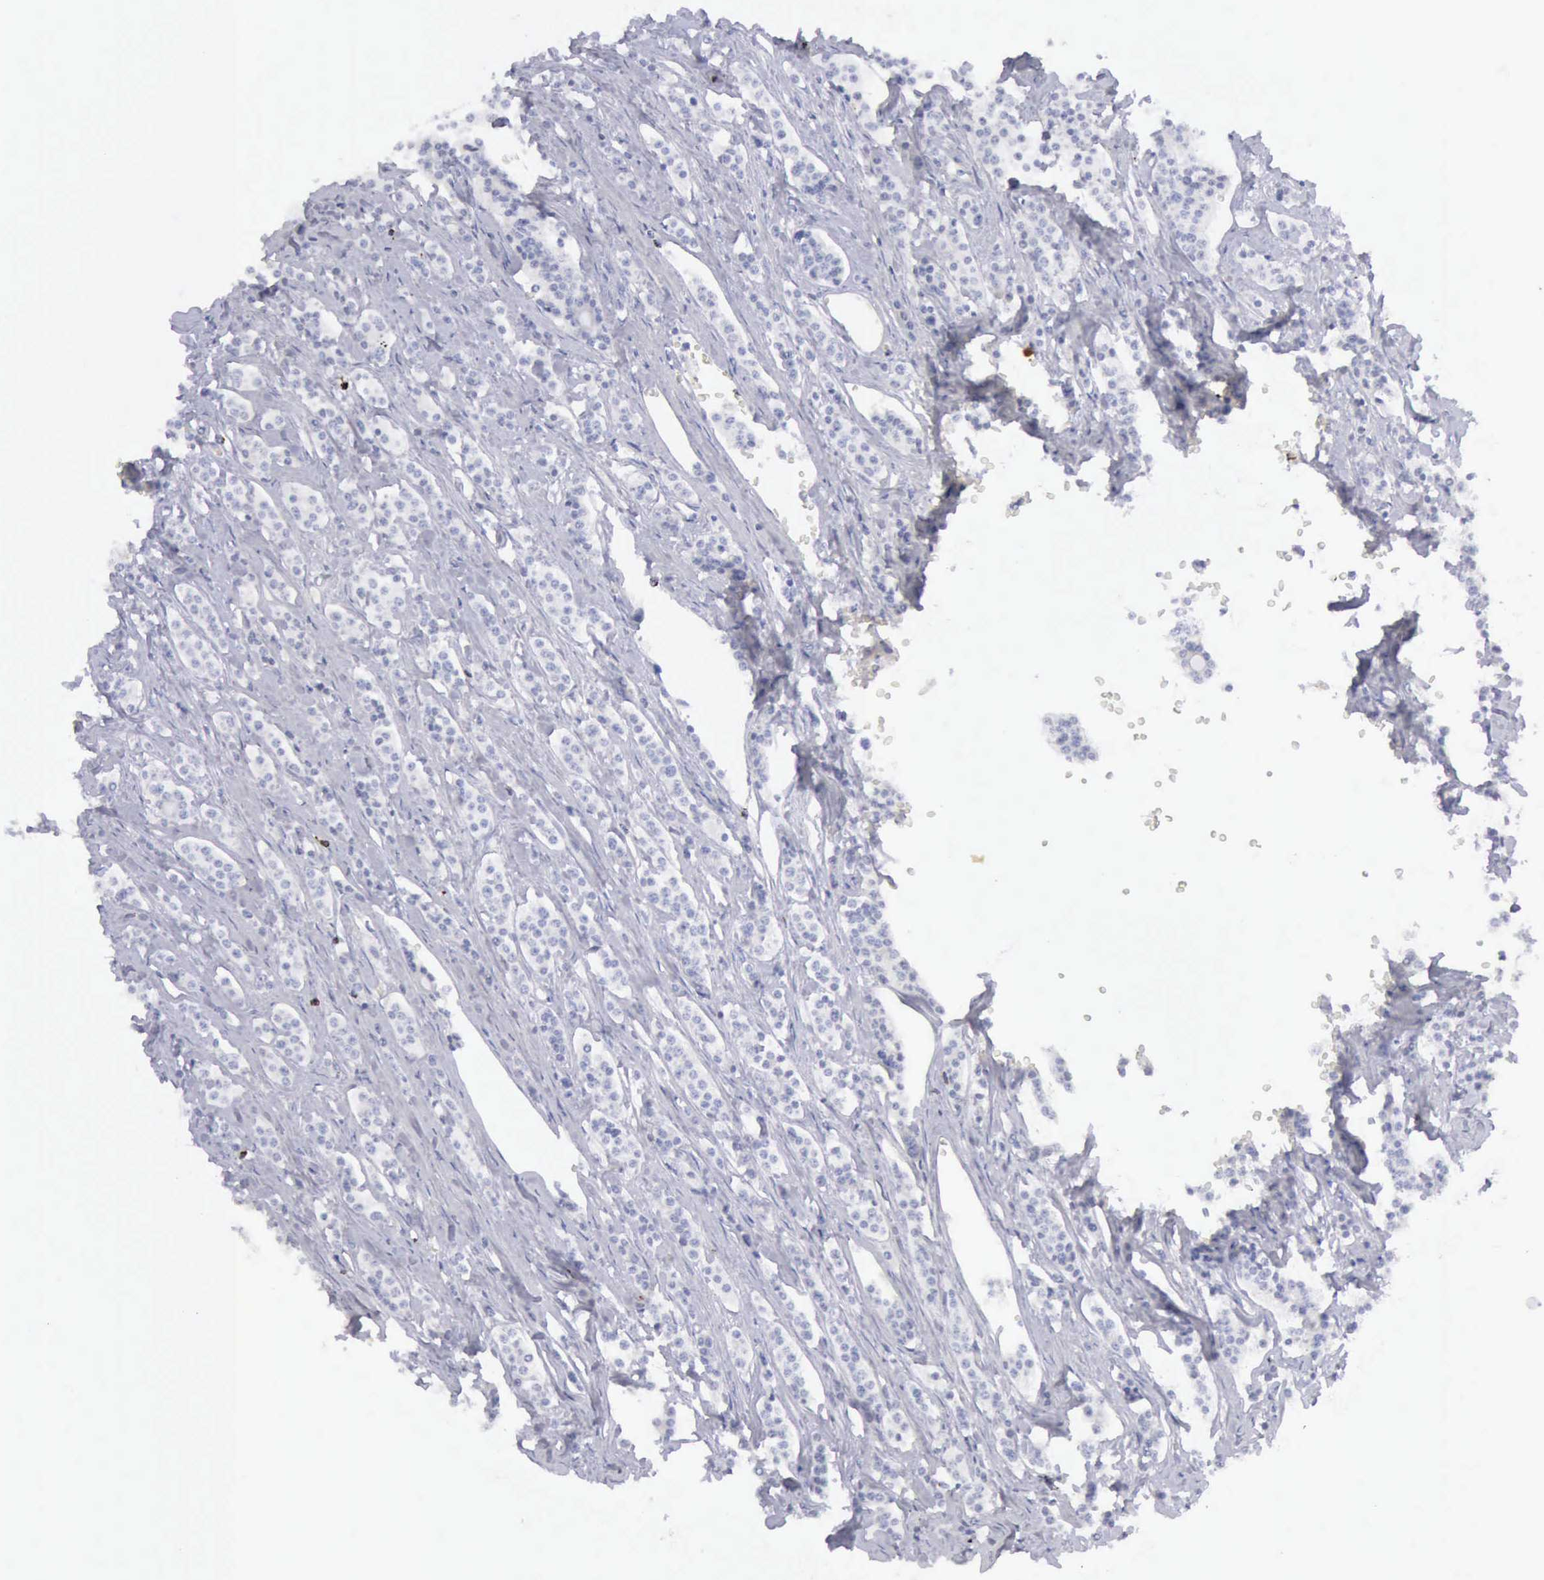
{"staining": {"intensity": "negative", "quantity": "none", "location": "none"}, "tissue": "carcinoid", "cell_type": "Tumor cells", "image_type": "cancer", "snomed": [{"axis": "morphology", "description": "Carcinoid, malignant, NOS"}, {"axis": "topography", "description": "Small intestine"}], "caption": "The IHC image has no significant expression in tumor cells of malignant carcinoid tissue. (DAB (3,3'-diaminobenzidine) immunohistochemistry visualized using brightfield microscopy, high magnification).", "gene": "GZMB", "patient": {"sex": "male", "age": 63}}